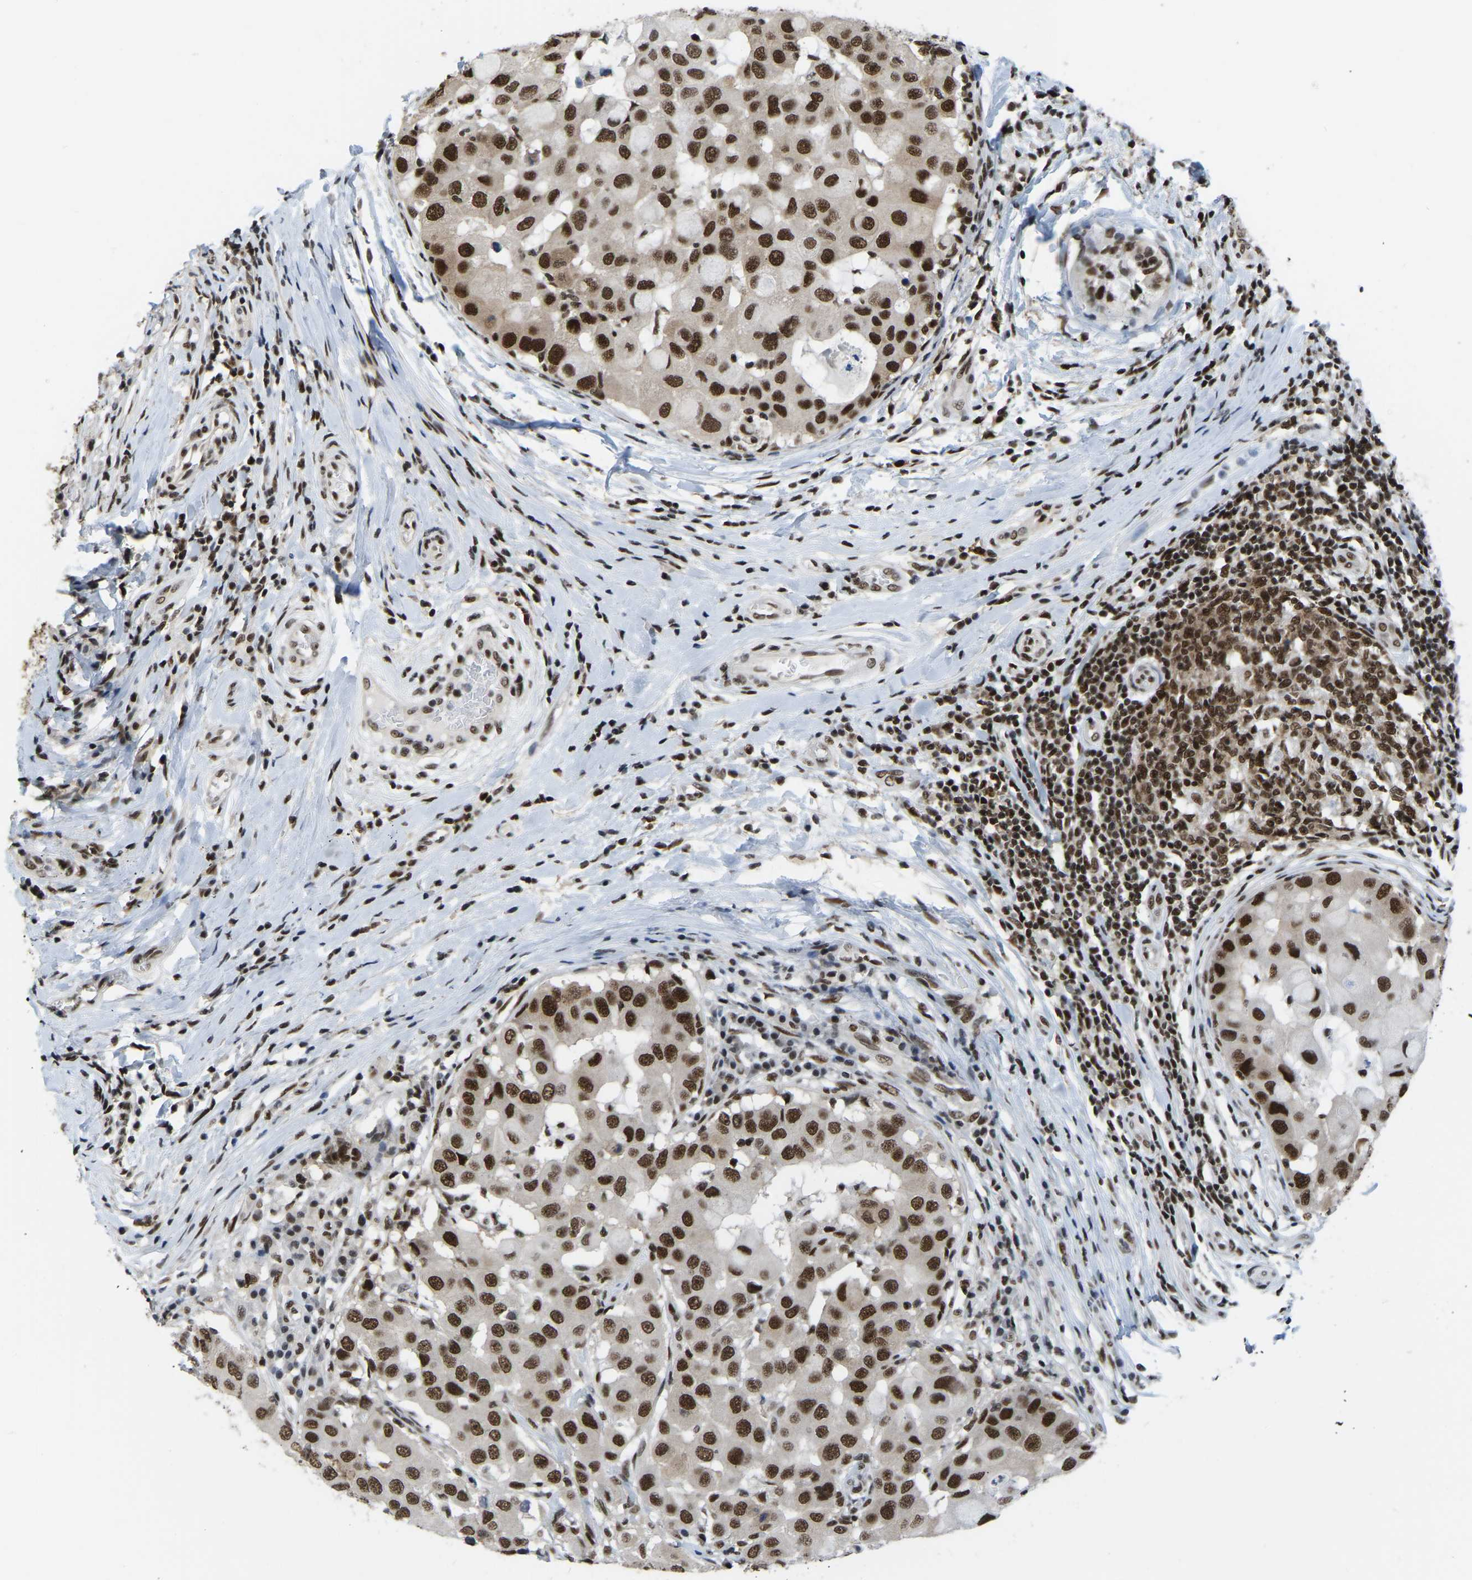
{"staining": {"intensity": "strong", "quantity": ">75%", "location": "nuclear"}, "tissue": "breast cancer", "cell_type": "Tumor cells", "image_type": "cancer", "snomed": [{"axis": "morphology", "description": "Duct carcinoma"}, {"axis": "topography", "description": "Breast"}], "caption": "Immunohistochemistry (IHC) (DAB (3,3'-diaminobenzidine)) staining of human breast cancer demonstrates strong nuclear protein staining in approximately >75% of tumor cells.", "gene": "TBL1XR1", "patient": {"sex": "female", "age": 27}}